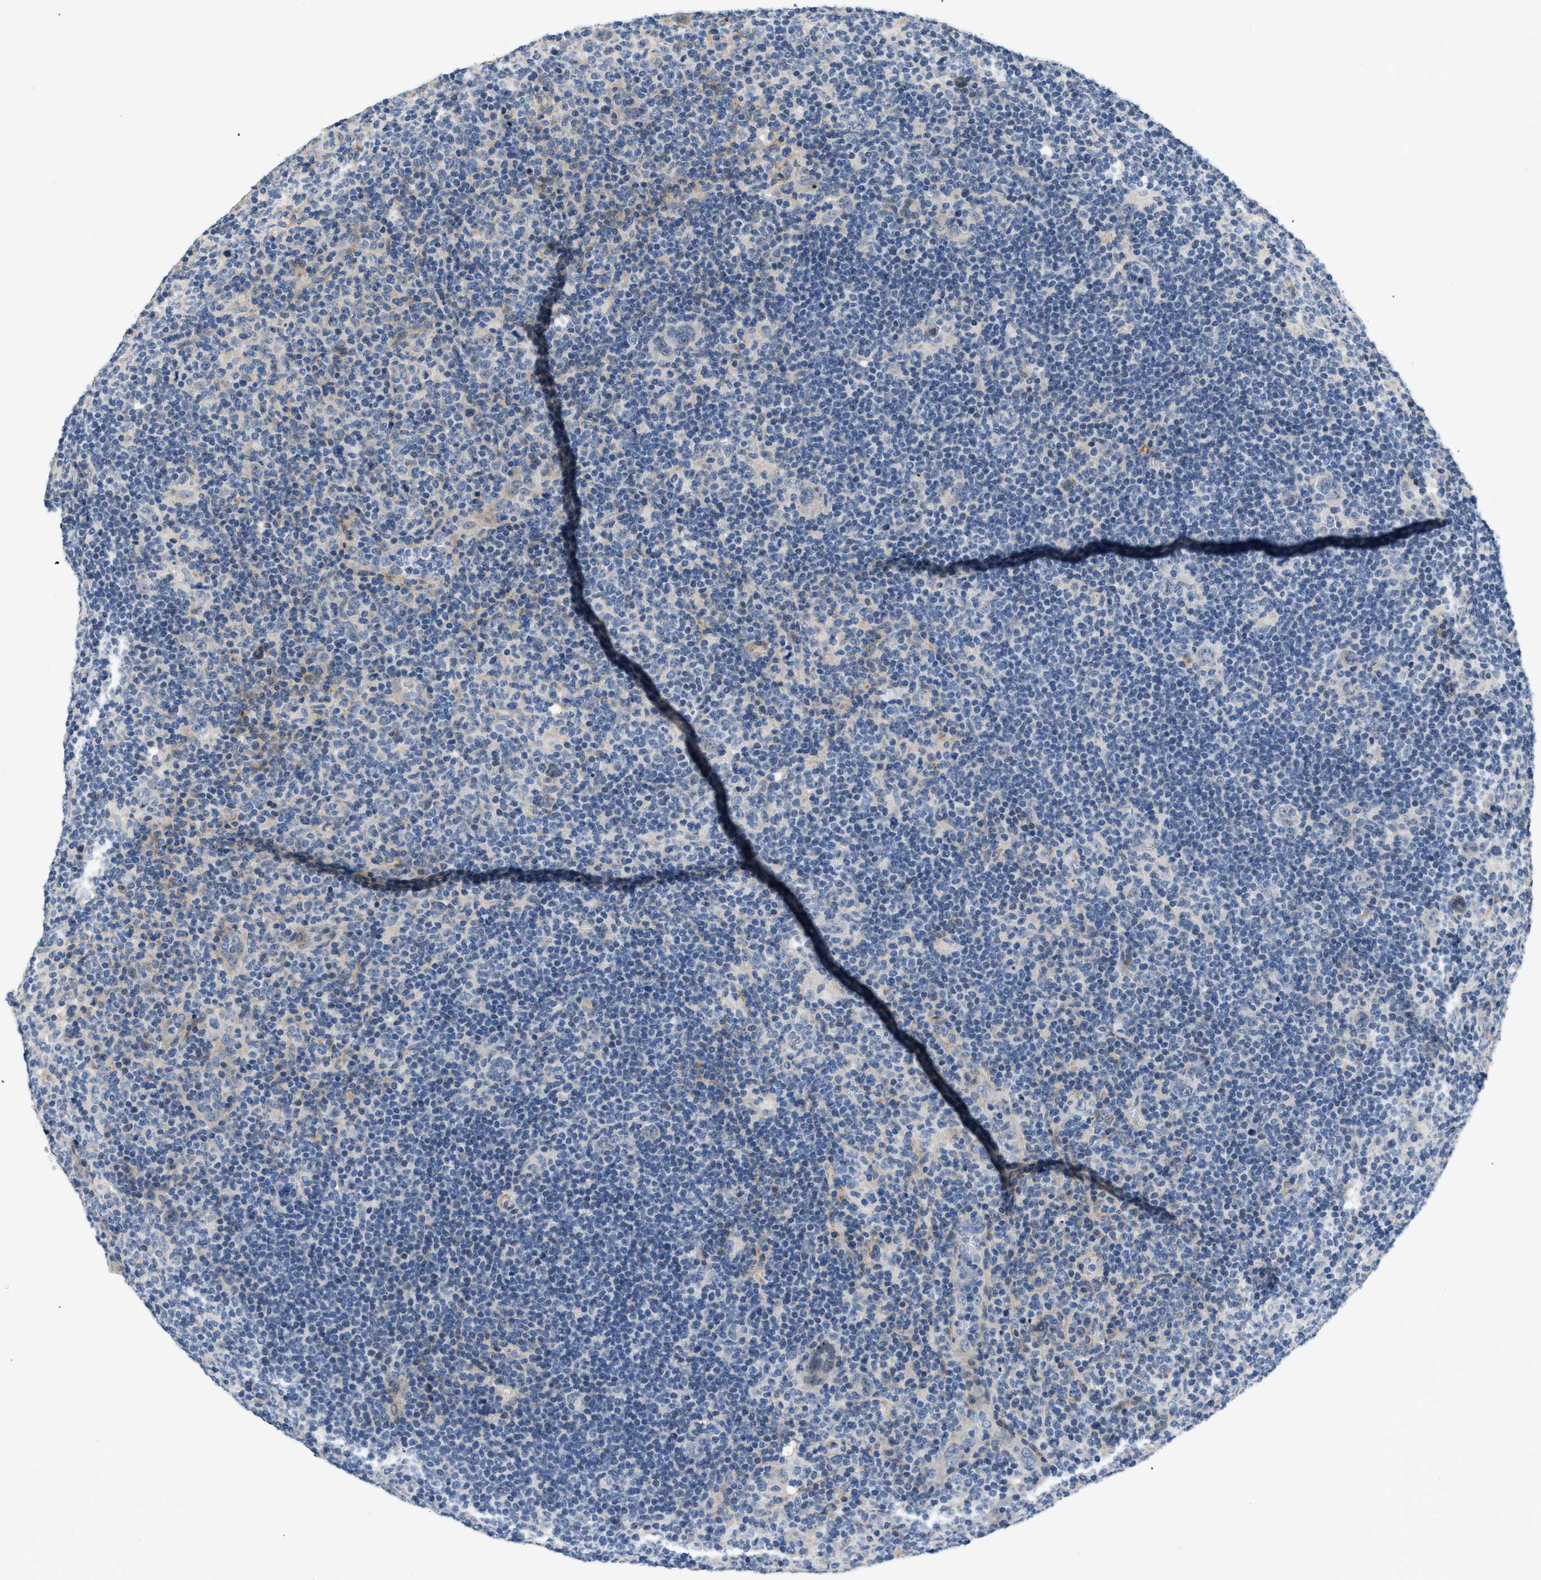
{"staining": {"intensity": "negative", "quantity": "none", "location": "none"}, "tissue": "lymphoma", "cell_type": "Tumor cells", "image_type": "cancer", "snomed": [{"axis": "morphology", "description": "Hodgkin's disease, NOS"}, {"axis": "topography", "description": "Lymph node"}], "caption": "Micrograph shows no protein expression in tumor cells of Hodgkin's disease tissue.", "gene": "PDGFRA", "patient": {"sex": "female", "age": 57}}